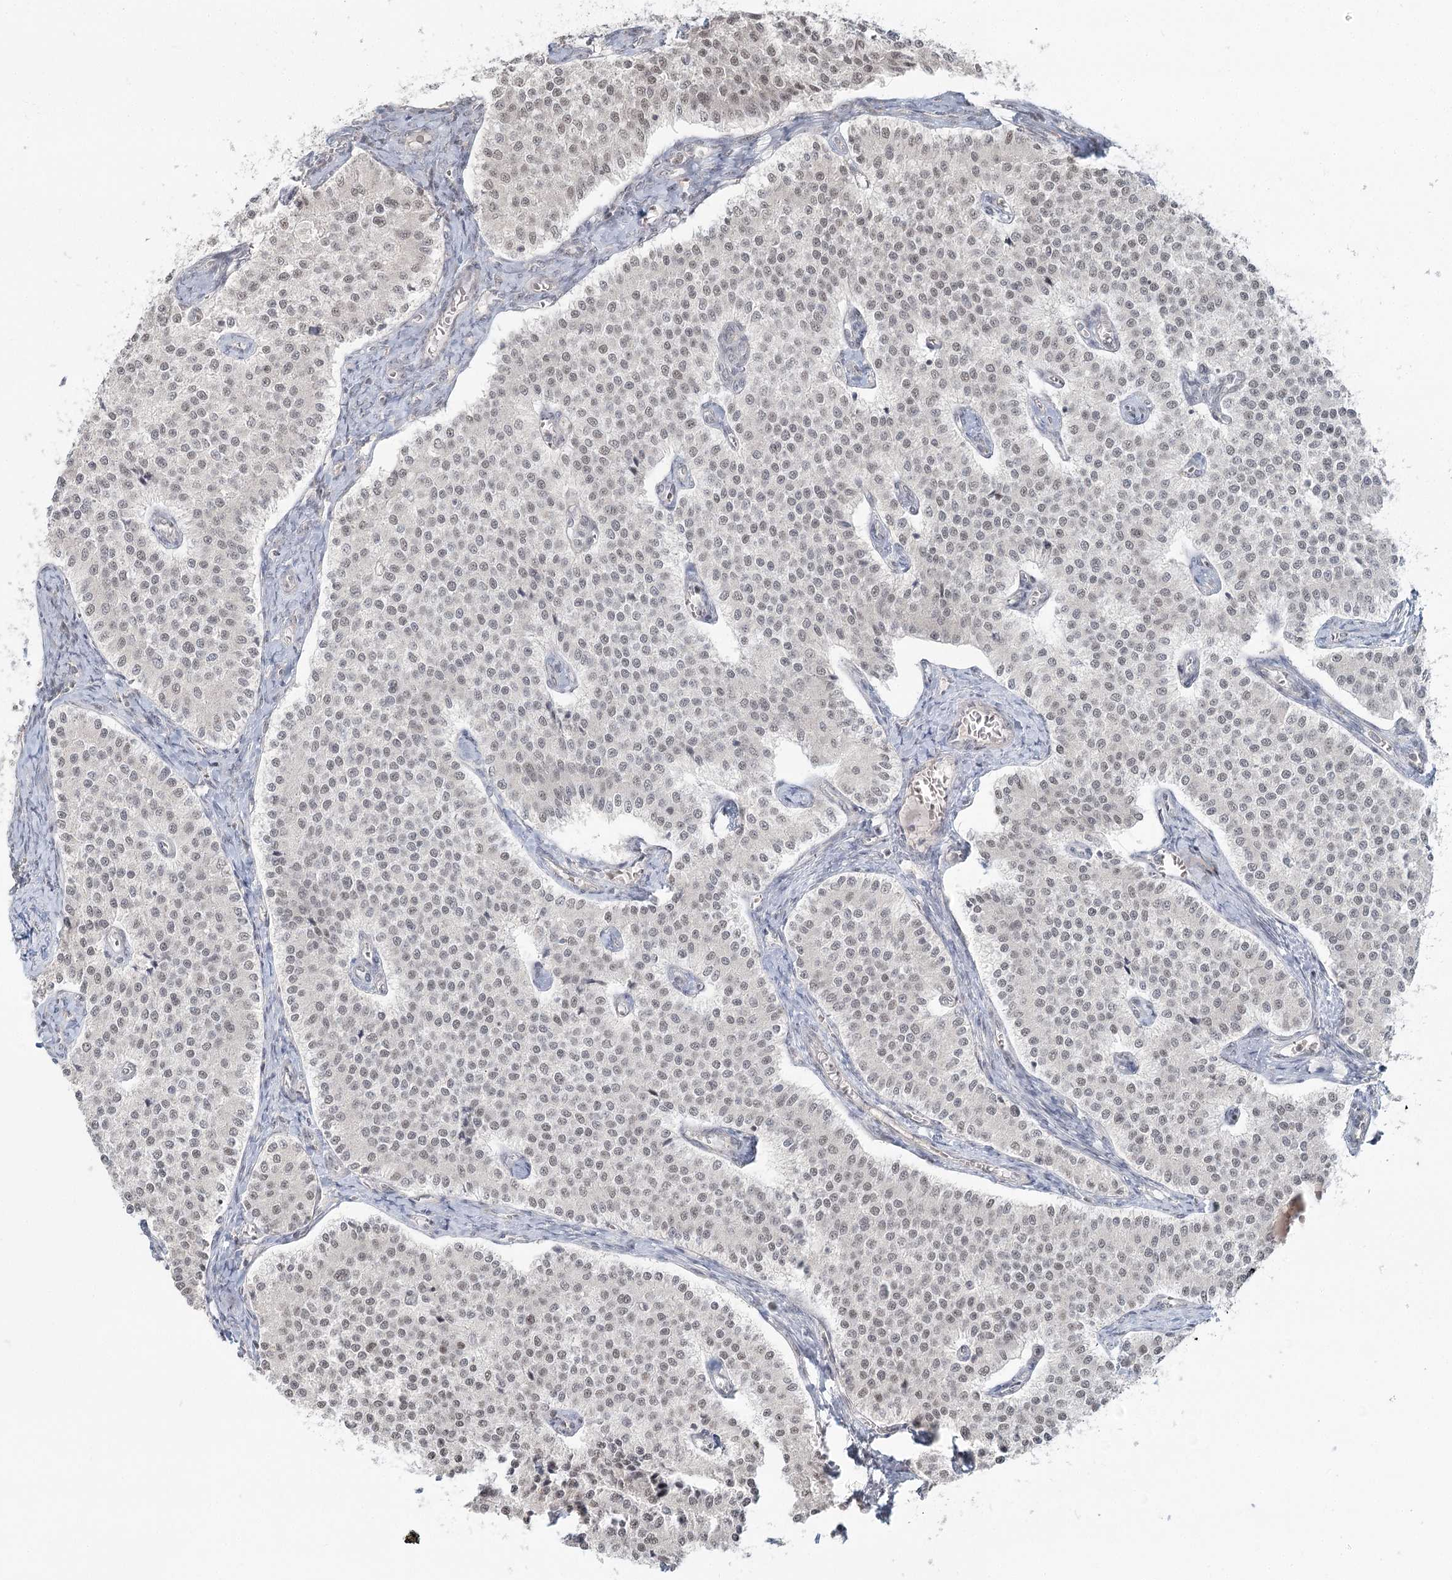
{"staining": {"intensity": "negative", "quantity": "none", "location": "none"}, "tissue": "carcinoid", "cell_type": "Tumor cells", "image_type": "cancer", "snomed": [{"axis": "morphology", "description": "Carcinoid, malignant, NOS"}, {"axis": "topography", "description": "Colon"}], "caption": "This is a micrograph of immunohistochemistry staining of carcinoid, which shows no positivity in tumor cells.", "gene": "R3HCC1L", "patient": {"sex": "female", "age": 52}}